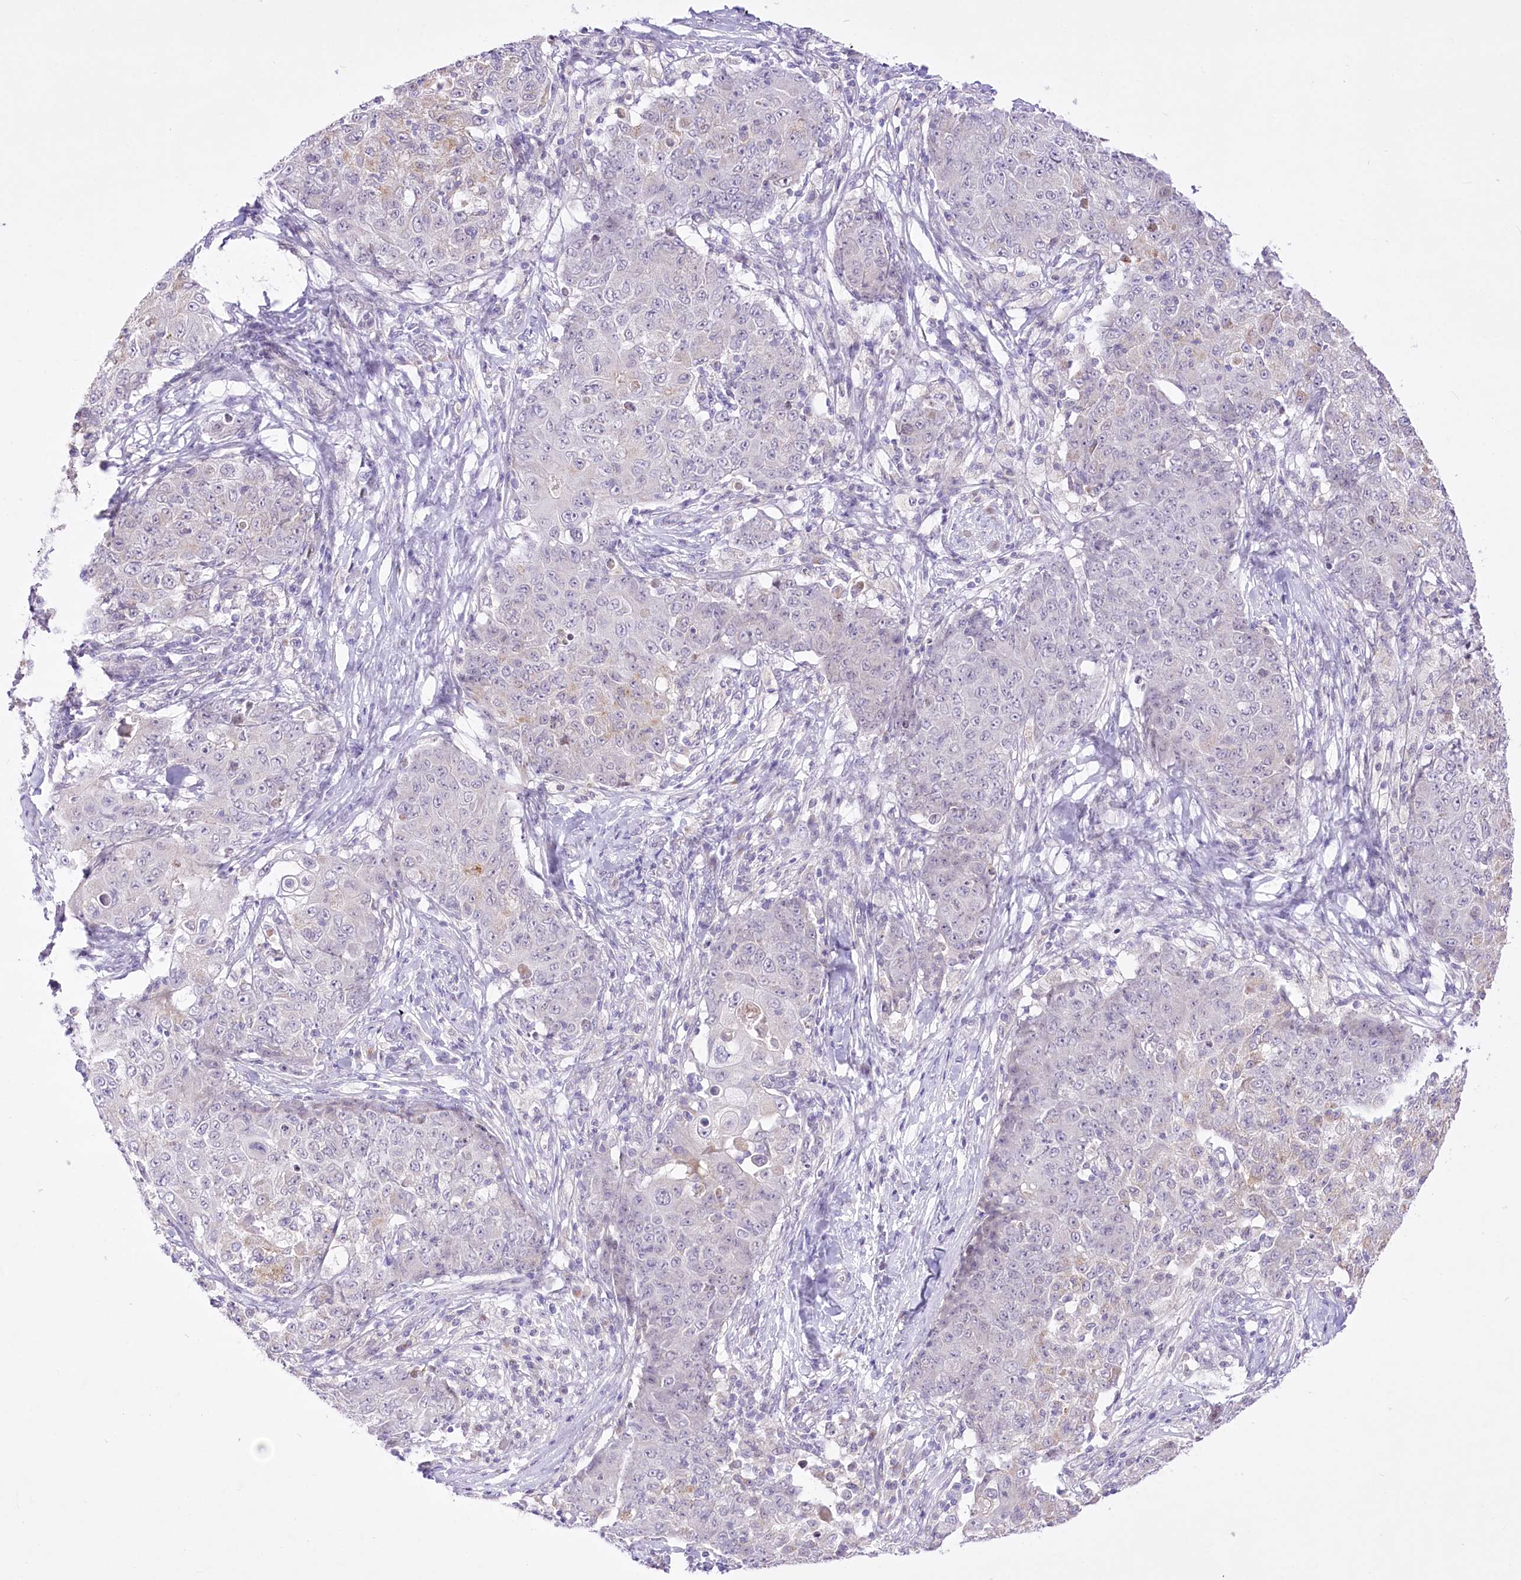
{"staining": {"intensity": "negative", "quantity": "none", "location": "none"}, "tissue": "ovarian cancer", "cell_type": "Tumor cells", "image_type": "cancer", "snomed": [{"axis": "morphology", "description": "Carcinoma, endometroid"}, {"axis": "topography", "description": "Ovary"}], "caption": "A photomicrograph of ovarian cancer (endometroid carcinoma) stained for a protein reveals no brown staining in tumor cells.", "gene": "BEND7", "patient": {"sex": "female", "age": 42}}